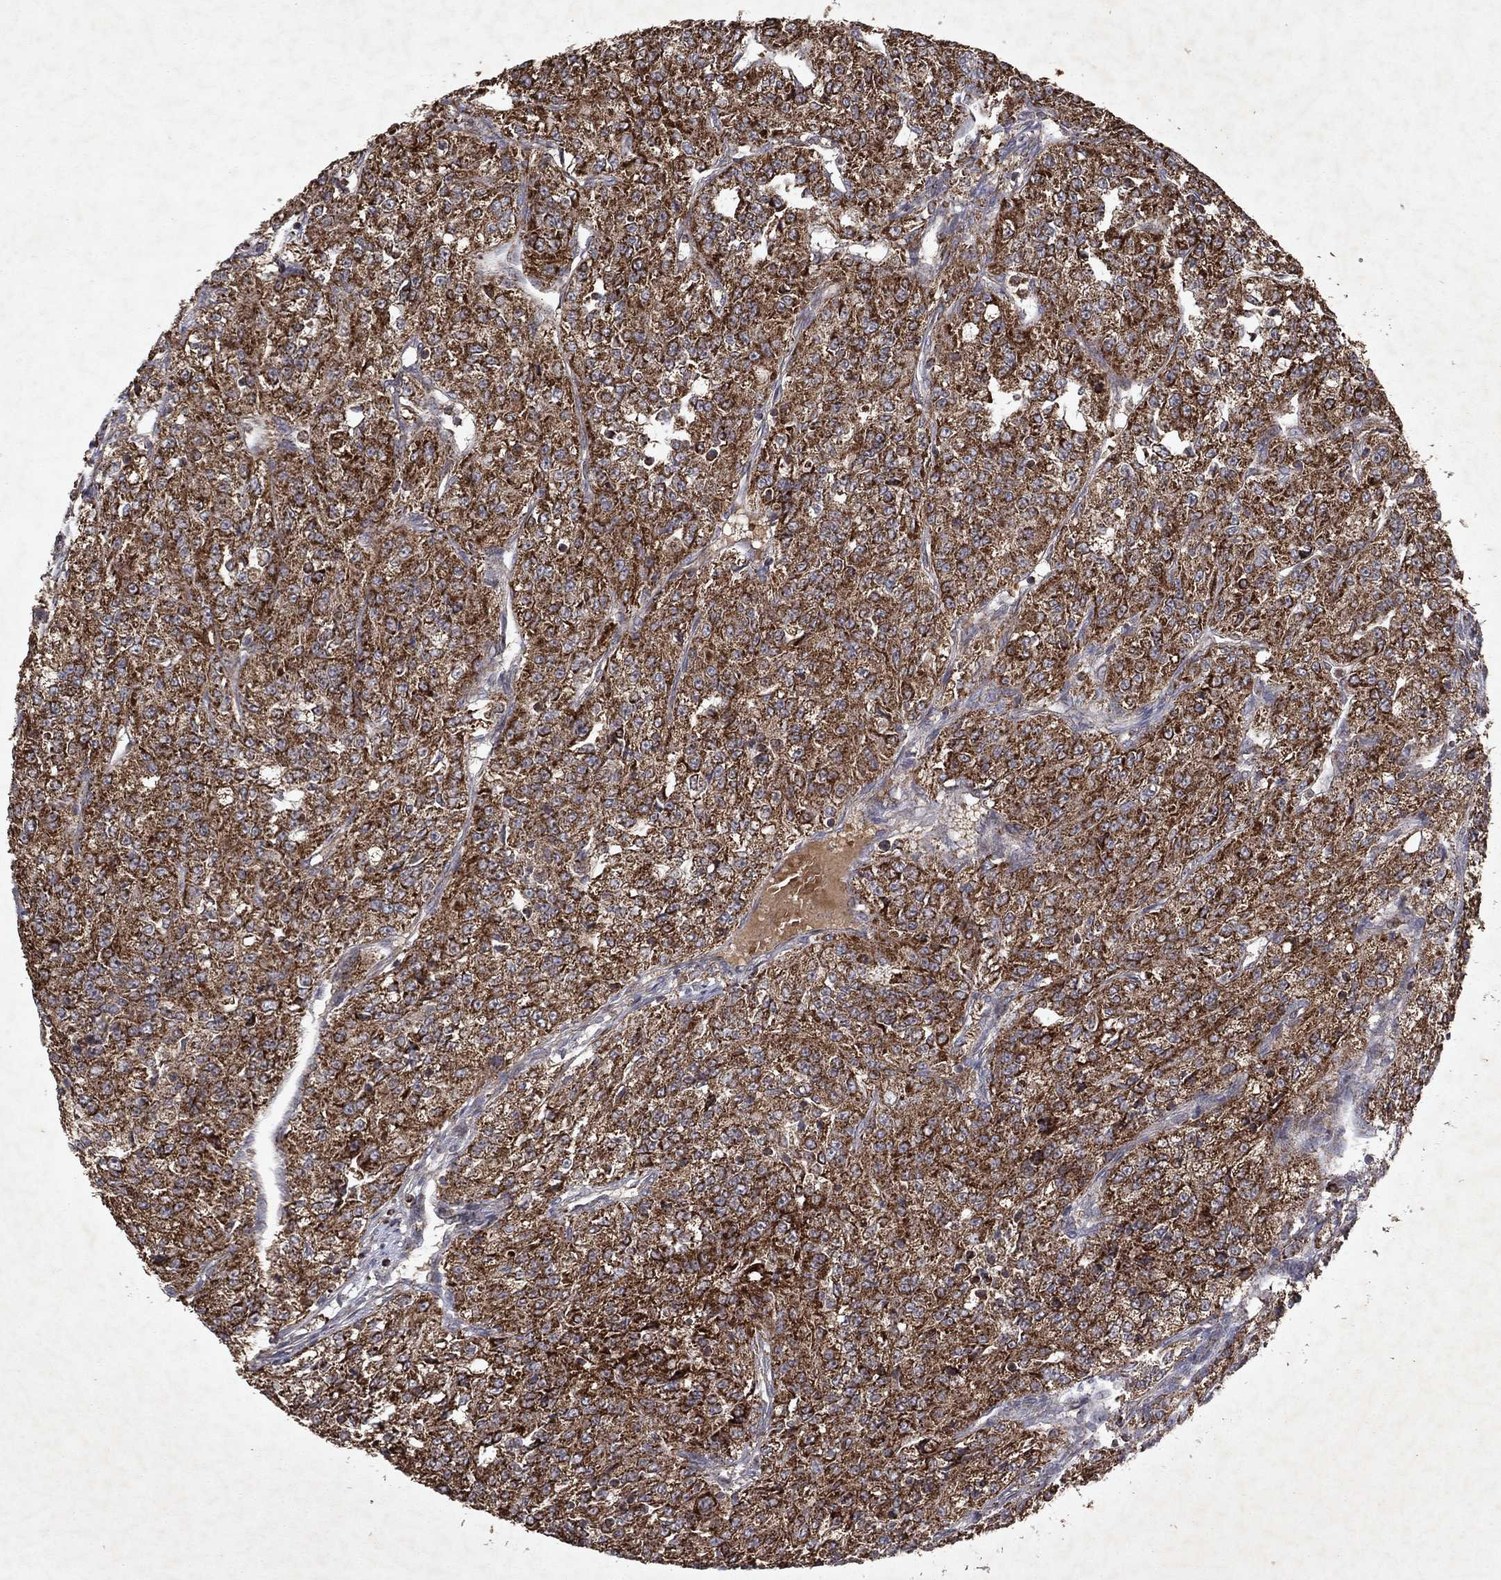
{"staining": {"intensity": "strong", "quantity": ">75%", "location": "cytoplasmic/membranous"}, "tissue": "renal cancer", "cell_type": "Tumor cells", "image_type": "cancer", "snomed": [{"axis": "morphology", "description": "Adenocarcinoma, NOS"}, {"axis": "topography", "description": "Kidney"}], "caption": "Tumor cells demonstrate strong cytoplasmic/membranous staining in about >75% of cells in renal cancer (adenocarcinoma).", "gene": "PYROXD2", "patient": {"sex": "female", "age": 63}}